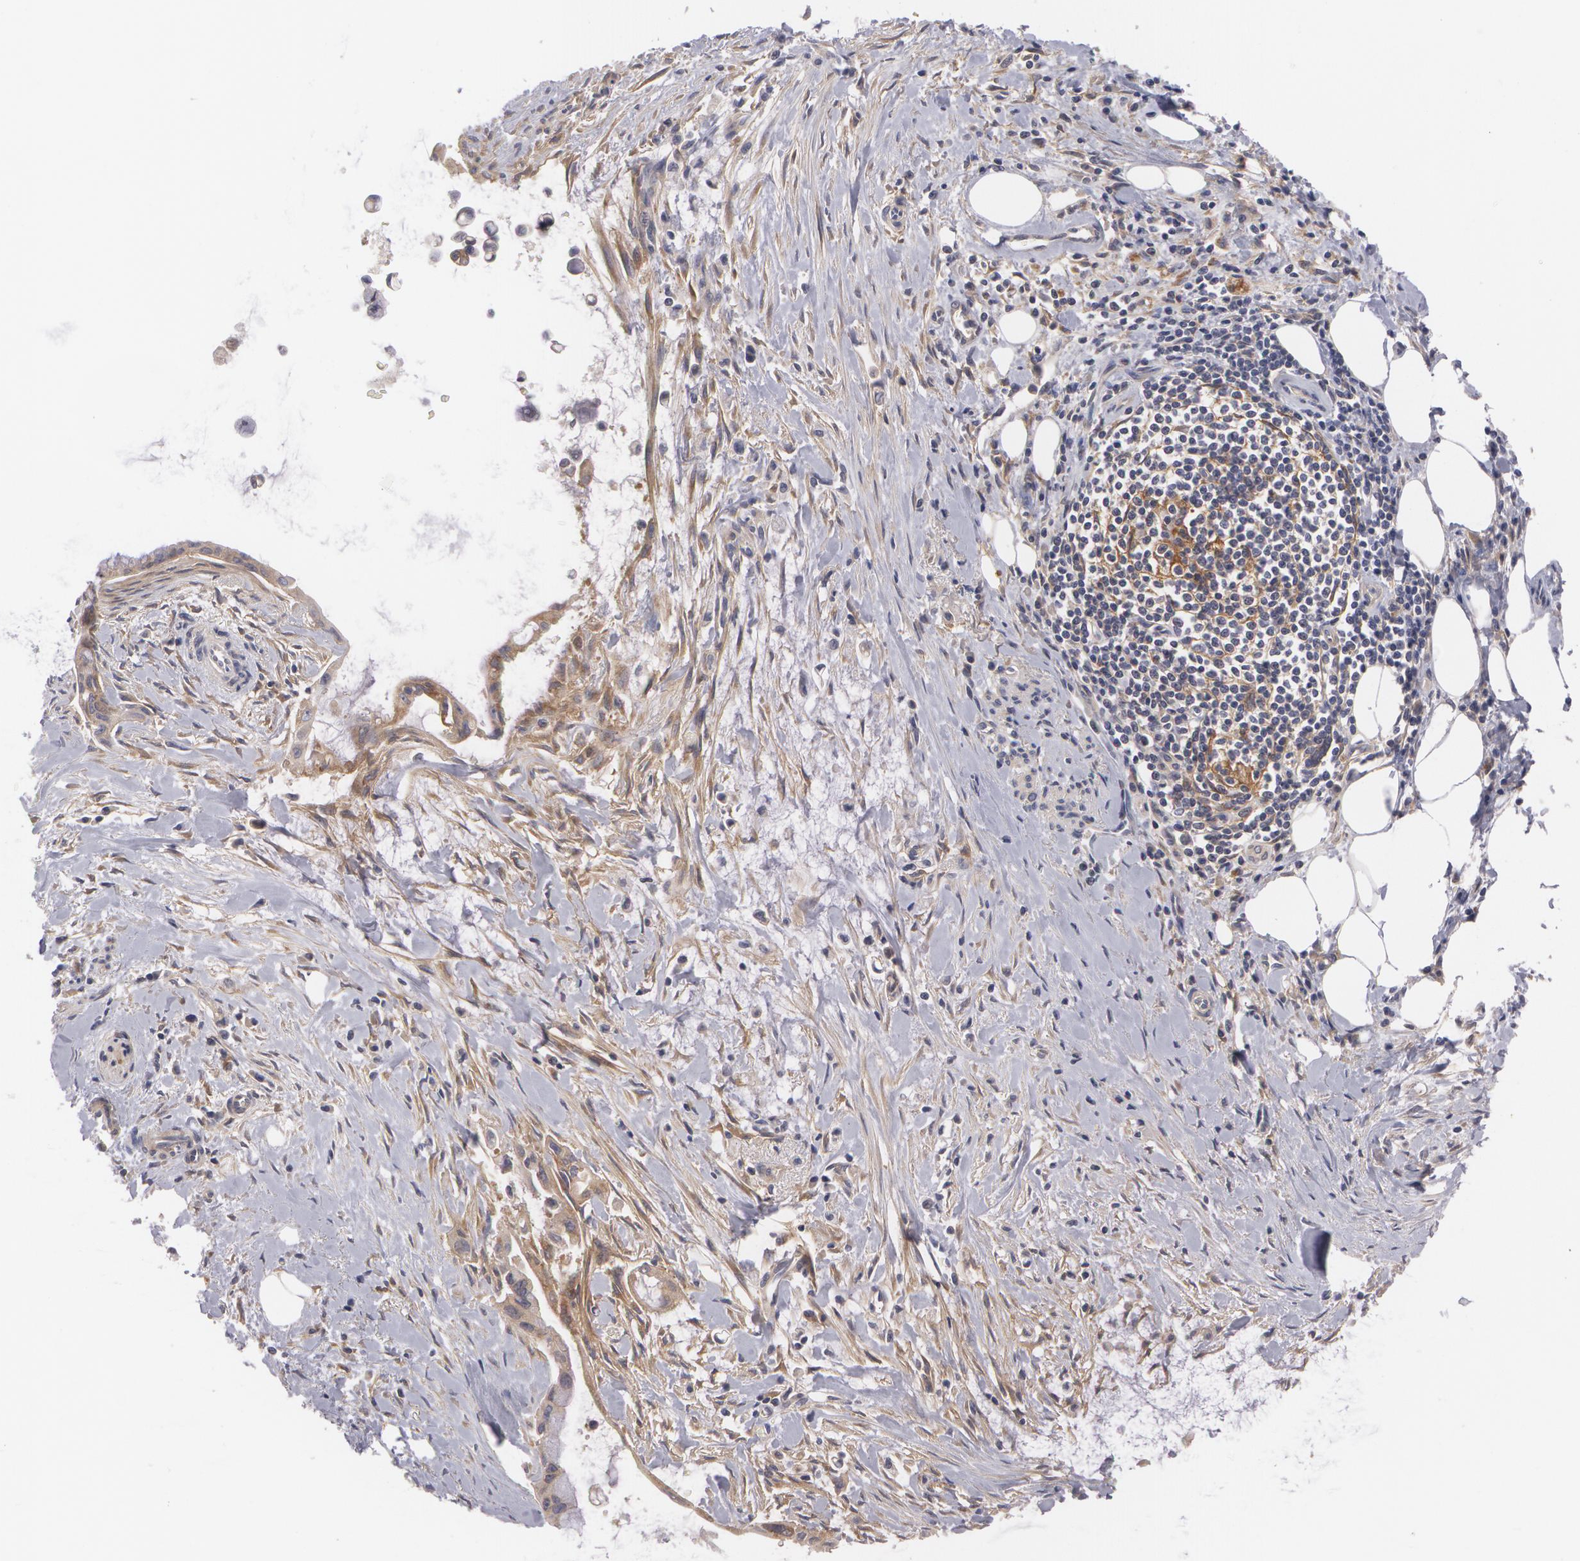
{"staining": {"intensity": "weak", "quantity": ">75%", "location": "cytoplasmic/membranous"}, "tissue": "pancreatic cancer", "cell_type": "Tumor cells", "image_type": "cancer", "snomed": [{"axis": "morphology", "description": "Adenocarcinoma, NOS"}, {"axis": "topography", "description": "Pancreas"}], "caption": "A brown stain shows weak cytoplasmic/membranous staining of a protein in pancreatic cancer tumor cells. (DAB IHC with brightfield microscopy, high magnification).", "gene": "CASK", "patient": {"sex": "male", "age": 59}}